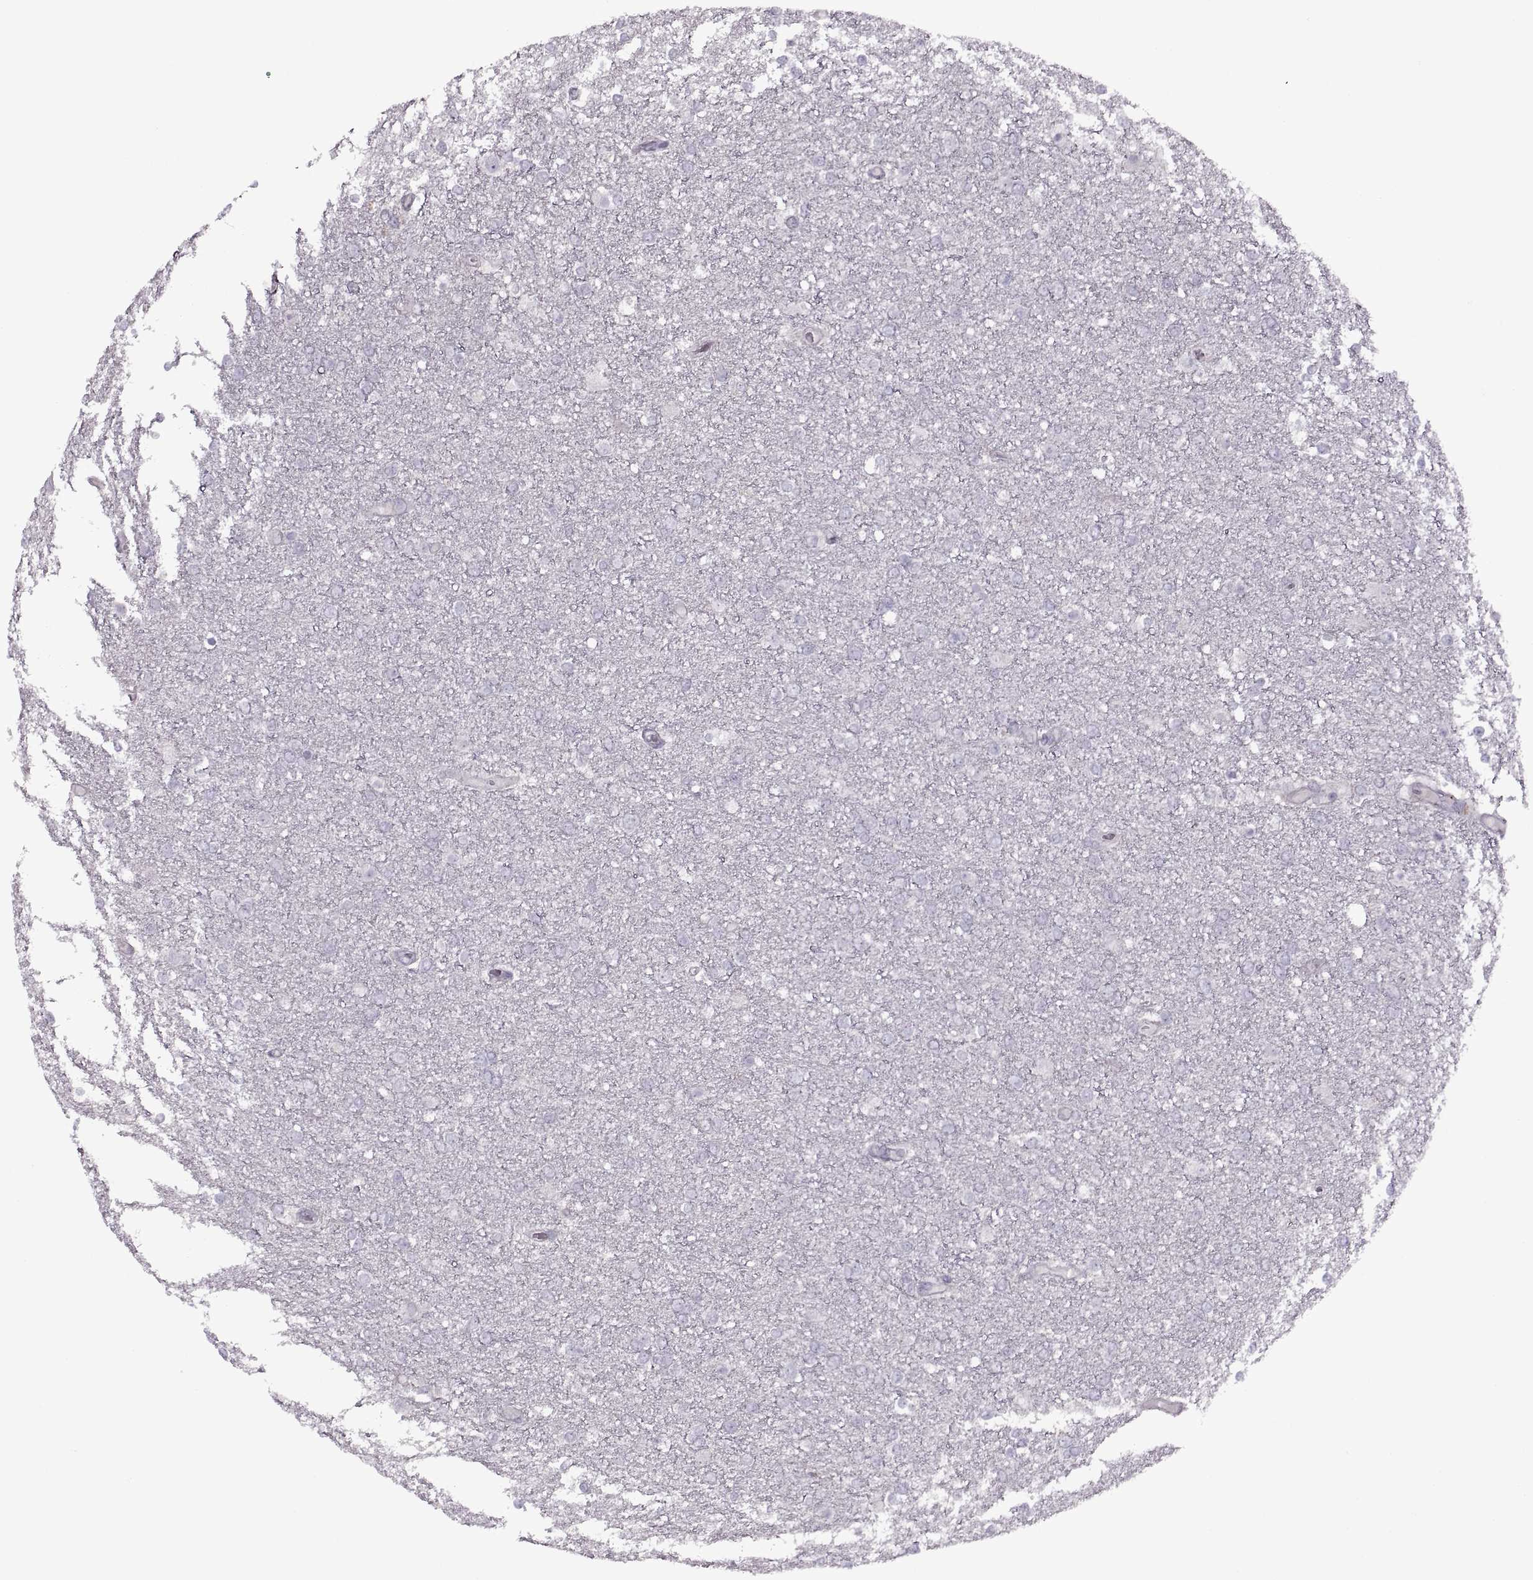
{"staining": {"intensity": "negative", "quantity": "none", "location": "none"}, "tissue": "glioma", "cell_type": "Tumor cells", "image_type": "cancer", "snomed": [{"axis": "morphology", "description": "Glioma, malignant, High grade"}, {"axis": "topography", "description": "Brain"}], "caption": "Immunohistochemistry photomicrograph of neoplastic tissue: glioma stained with DAB (3,3'-diaminobenzidine) exhibits no significant protein staining in tumor cells.", "gene": "PIERCE1", "patient": {"sex": "female", "age": 61}}